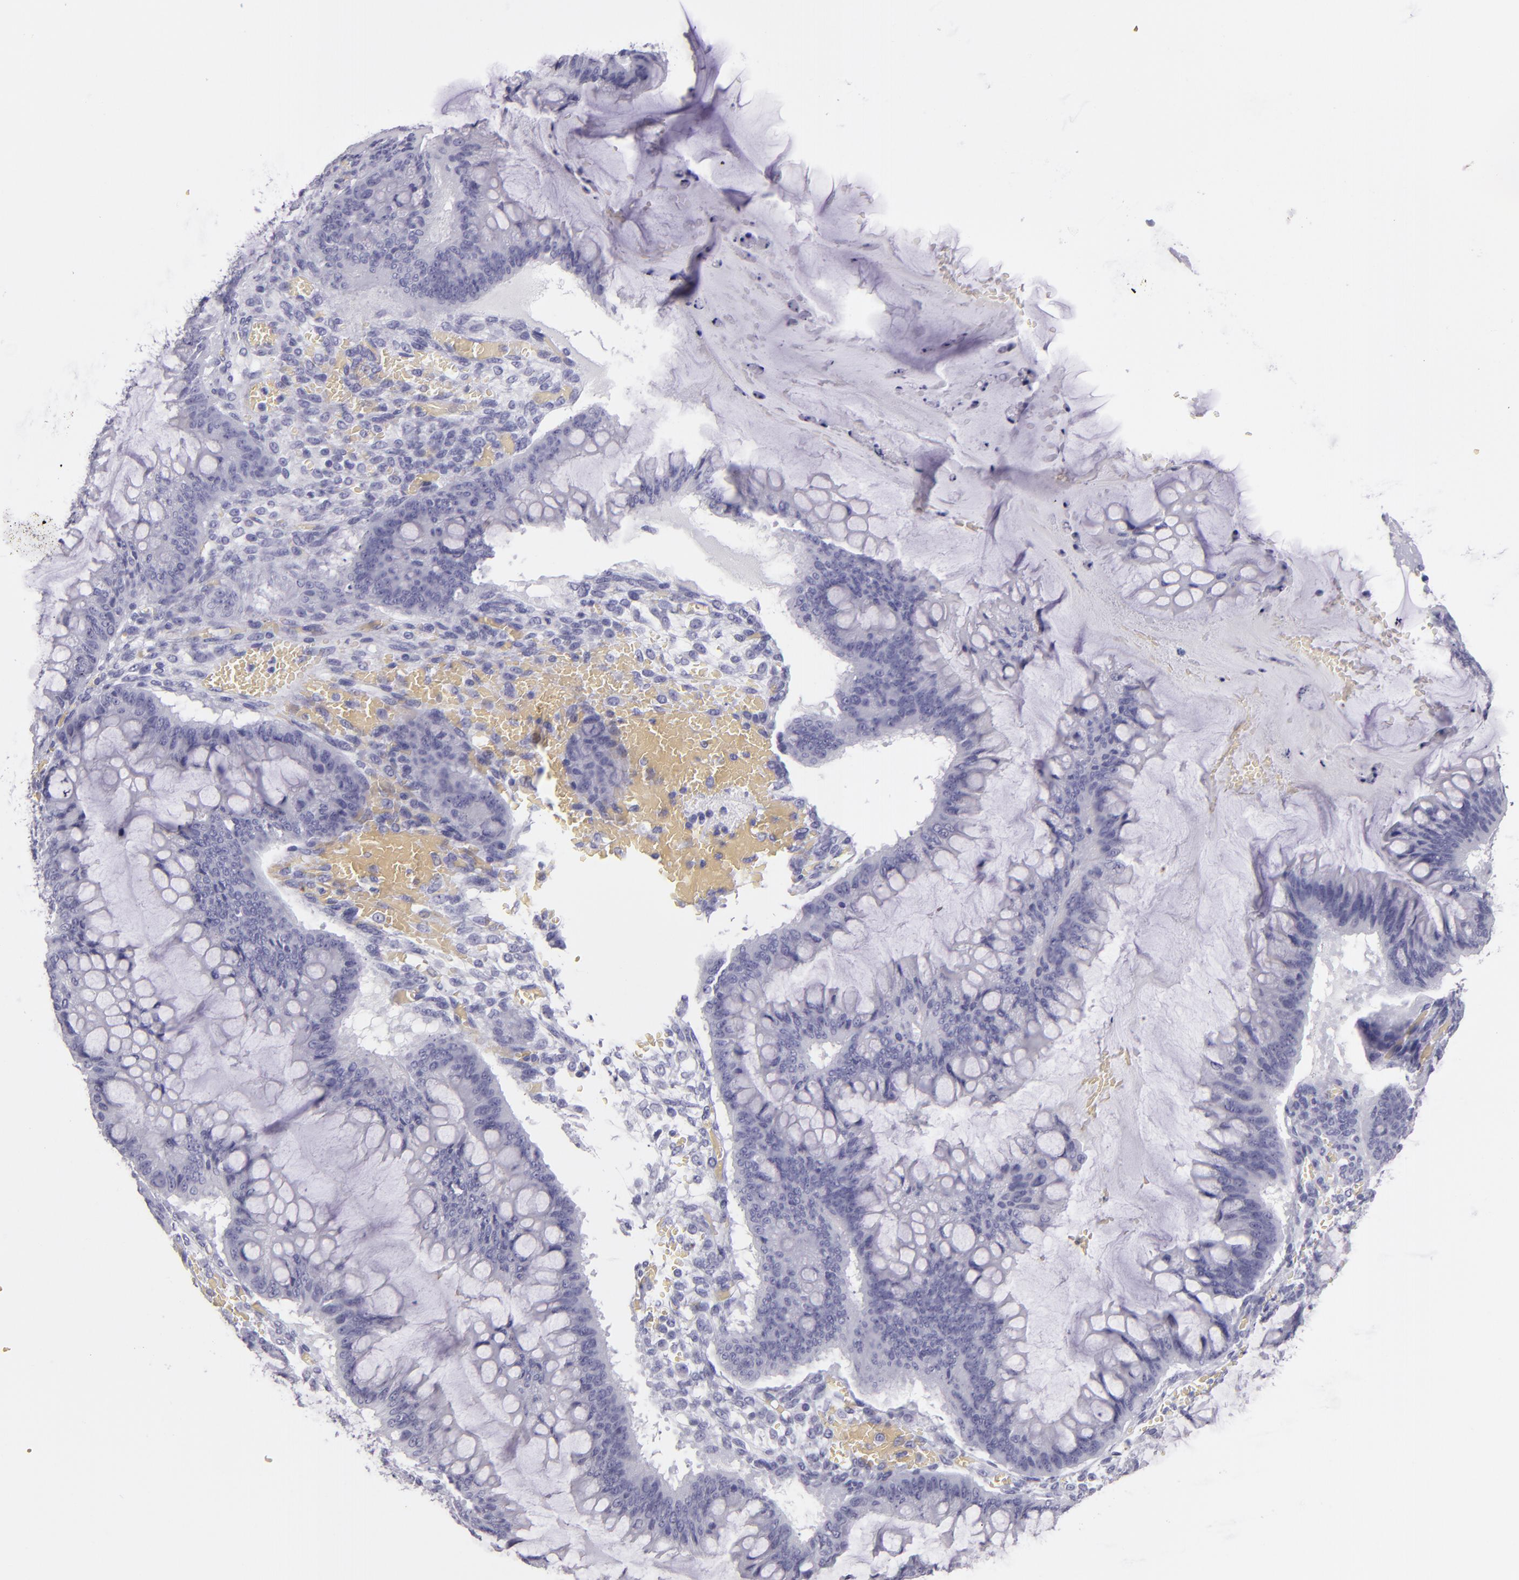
{"staining": {"intensity": "negative", "quantity": "none", "location": "none"}, "tissue": "ovarian cancer", "cell_type": "Tumor cells", "image_type": "cancer", "snomed": [{"axis": "morphology", "description": "Cystadenocarcinoma, mucinous, NOS"}, {"axis": "topography", "description": "Ovary"}], "caption": "Immunohistochemical staining of human ovarian mucinous cystadenocarcinoma shows no significant expression in tumor cells.", "gene": "CR2", "patient": {"sex": "female", "age": 73}}